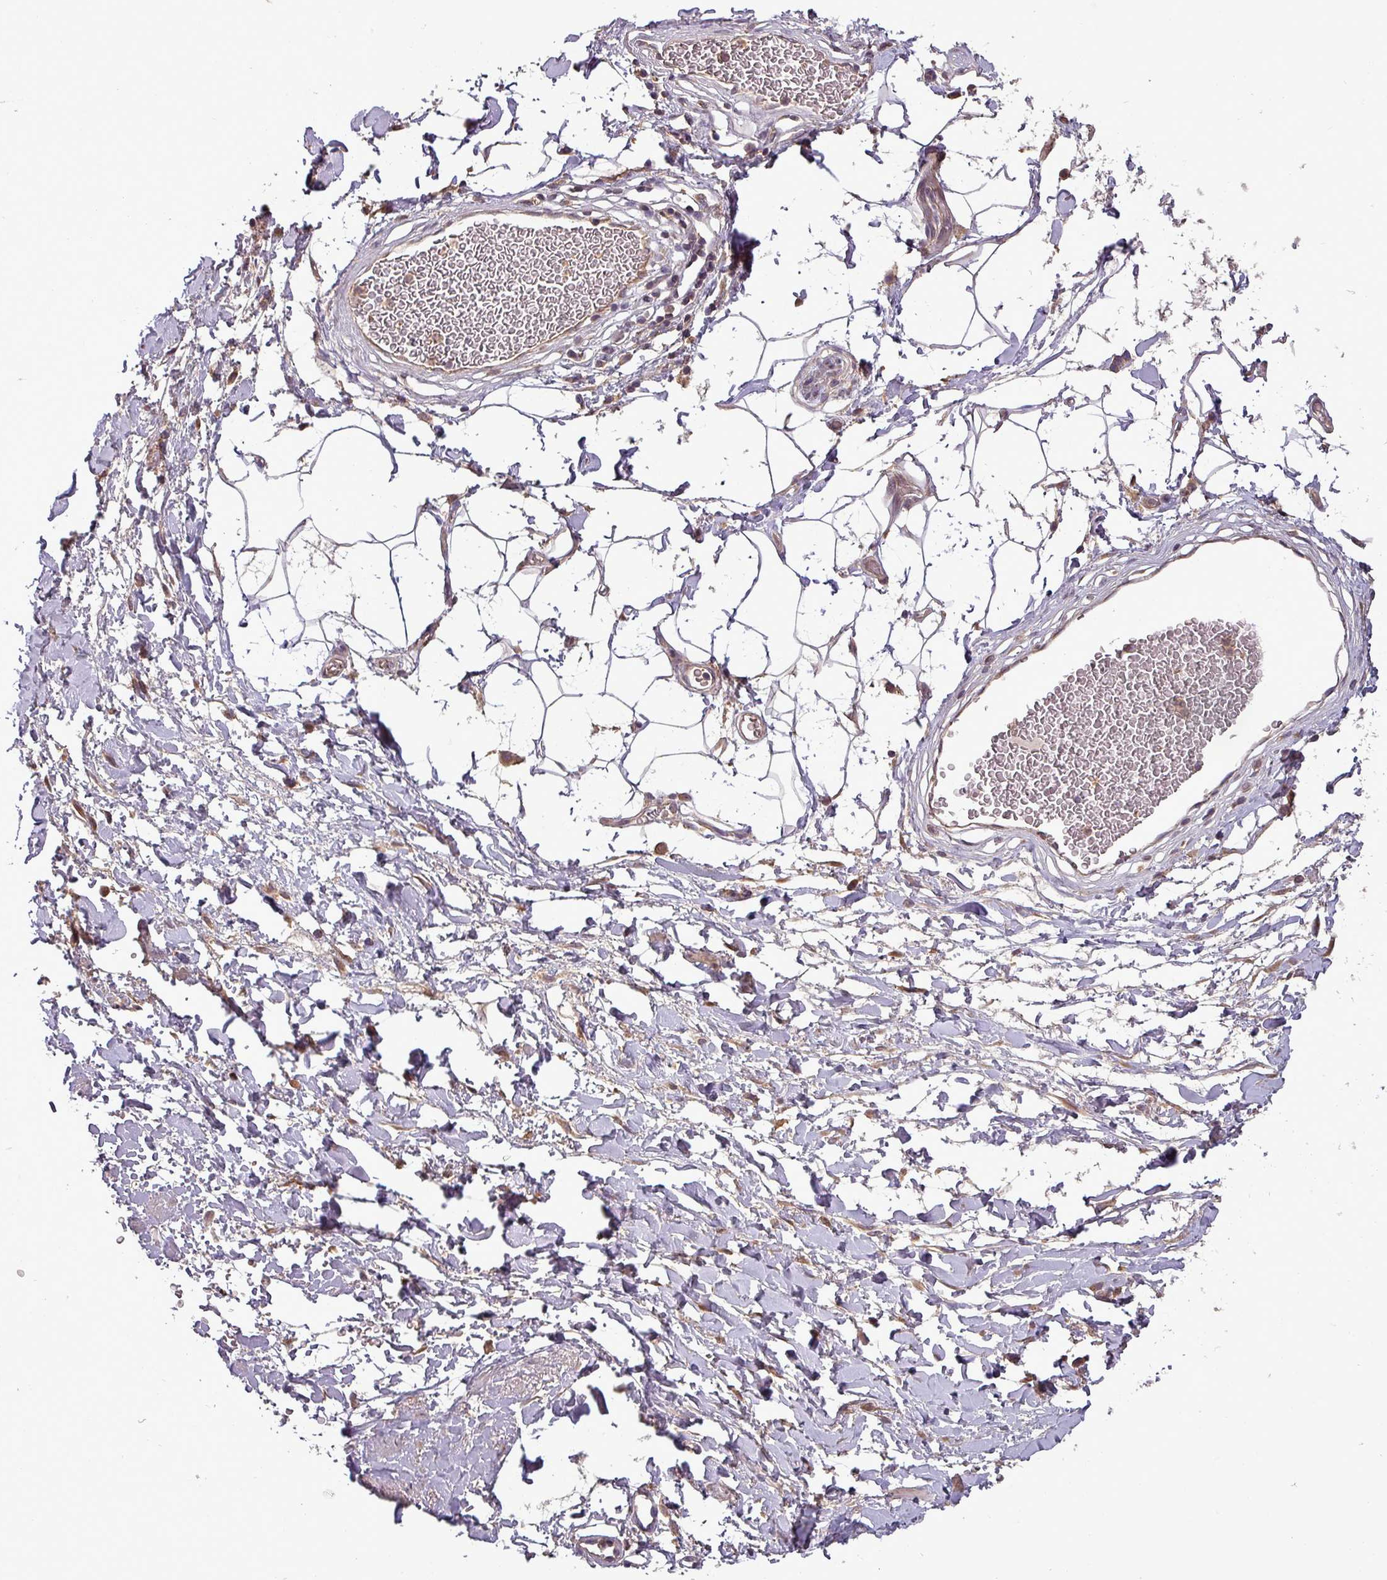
{"staining": {"intensity": "negative", "quantity": "none", "location": "none"}, "tissue": "adipose tissue", "cell_type": "Adipocytes", "image_type": "normal", "snomed": [{"axis": "morphology", "description": "Normal tissue, NOS"}, {"axis": "morphology", "description": "Adenocarcinoma, NOS"}, {"axis": "topography", "description": "Rectum"}, {"axis": "topography", "description": "Vagina"}, {"axis": "topography", "description": "Peripheral nerve tissue"}], "caption": "Adipocytes are negative for protein expression in normal human adipose tissue. (DAB immunohistochemistry (IHC), high magnification).", "gene": "NT5C3A", "patient": {"sex": "female", "age": 71}}